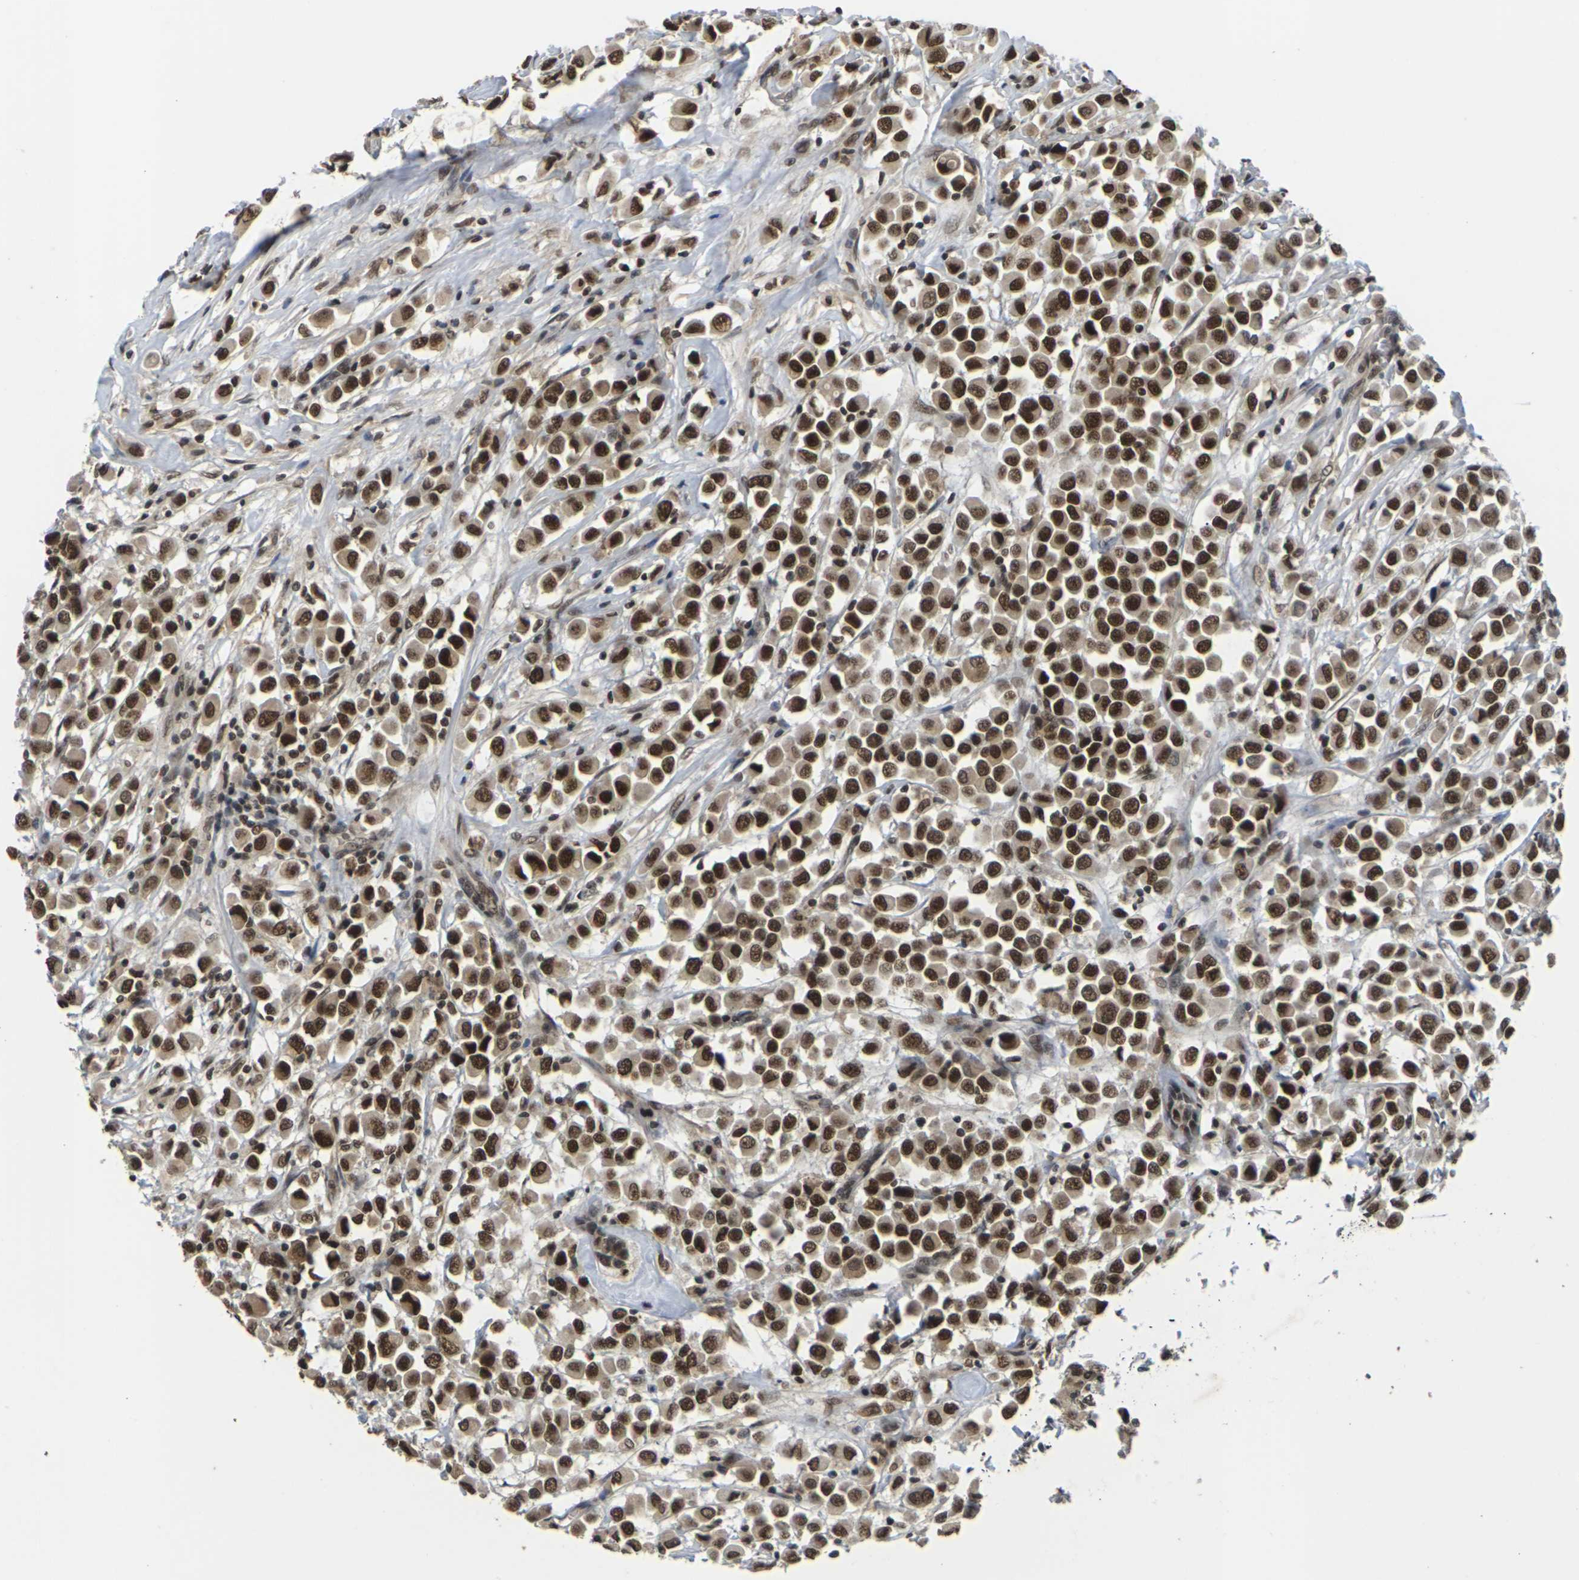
{"staining": {"intensity": "strong", "quantity": ">75%", "location": "cytoplasmic/membranous,nuclear"}, "tissue": "breast cancer", "cell_type": "Tumor cells", "image_type": "cancer", "snomed": [{"axis": "morphology", "description": "Duct carcinoma"}, {"axis": "topography", "description": "Breast"}], "caption": "Breast cancer was stained to show a protein in brown. There is high levels of strong cytoplasmic/membranous and nuclear positivity in about >75% of tumor cells. (DAB IHC with brightfield microscopy, high magnification).", "gene": "NELFA", "patient": {"sex": "female", "age": 61}}